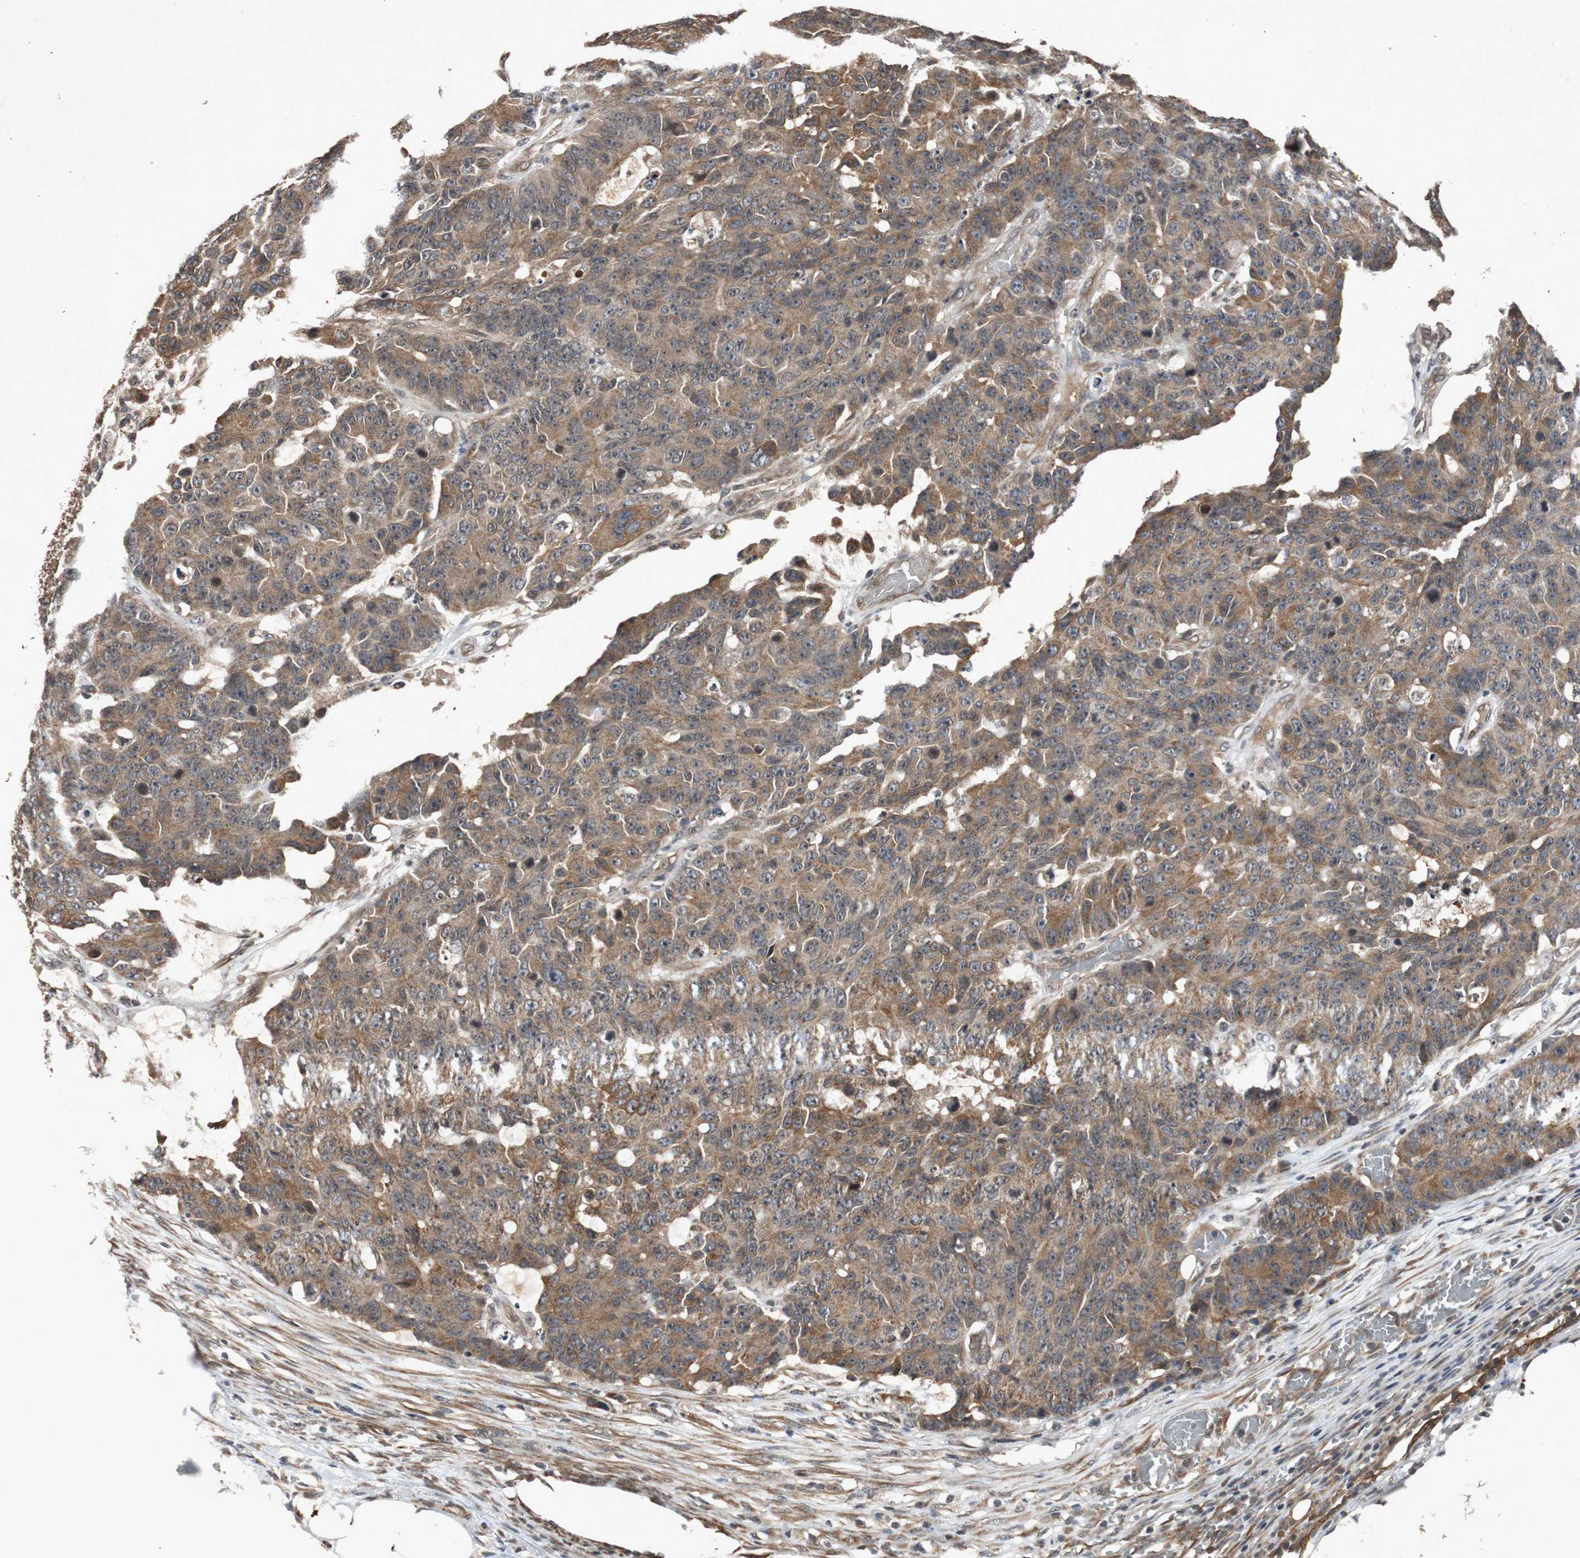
{"staining": {"intensity": "moderate", "quantity": ">75%", "location": "cytoplasmic/membranous"}, "tissue": "colorectal cancer", "cell_type": "Tumor cells", "image_type": "cancer", "snomed": [{"axis": "morphology", "description": "Adenocarcinoma, NOS"}, {"axis": "topography", "description": "Colon"}], "caption": "Immunohistochemistry (IHC) image of human colorectal adenocarcinoma stained for a protein (brown), which shows medium levels of moderate cytoplasmic/membranous expression in about >75% of tumor cells.", "gene": "SLIT2", "patient": {"sex": "female", "age": 86}}